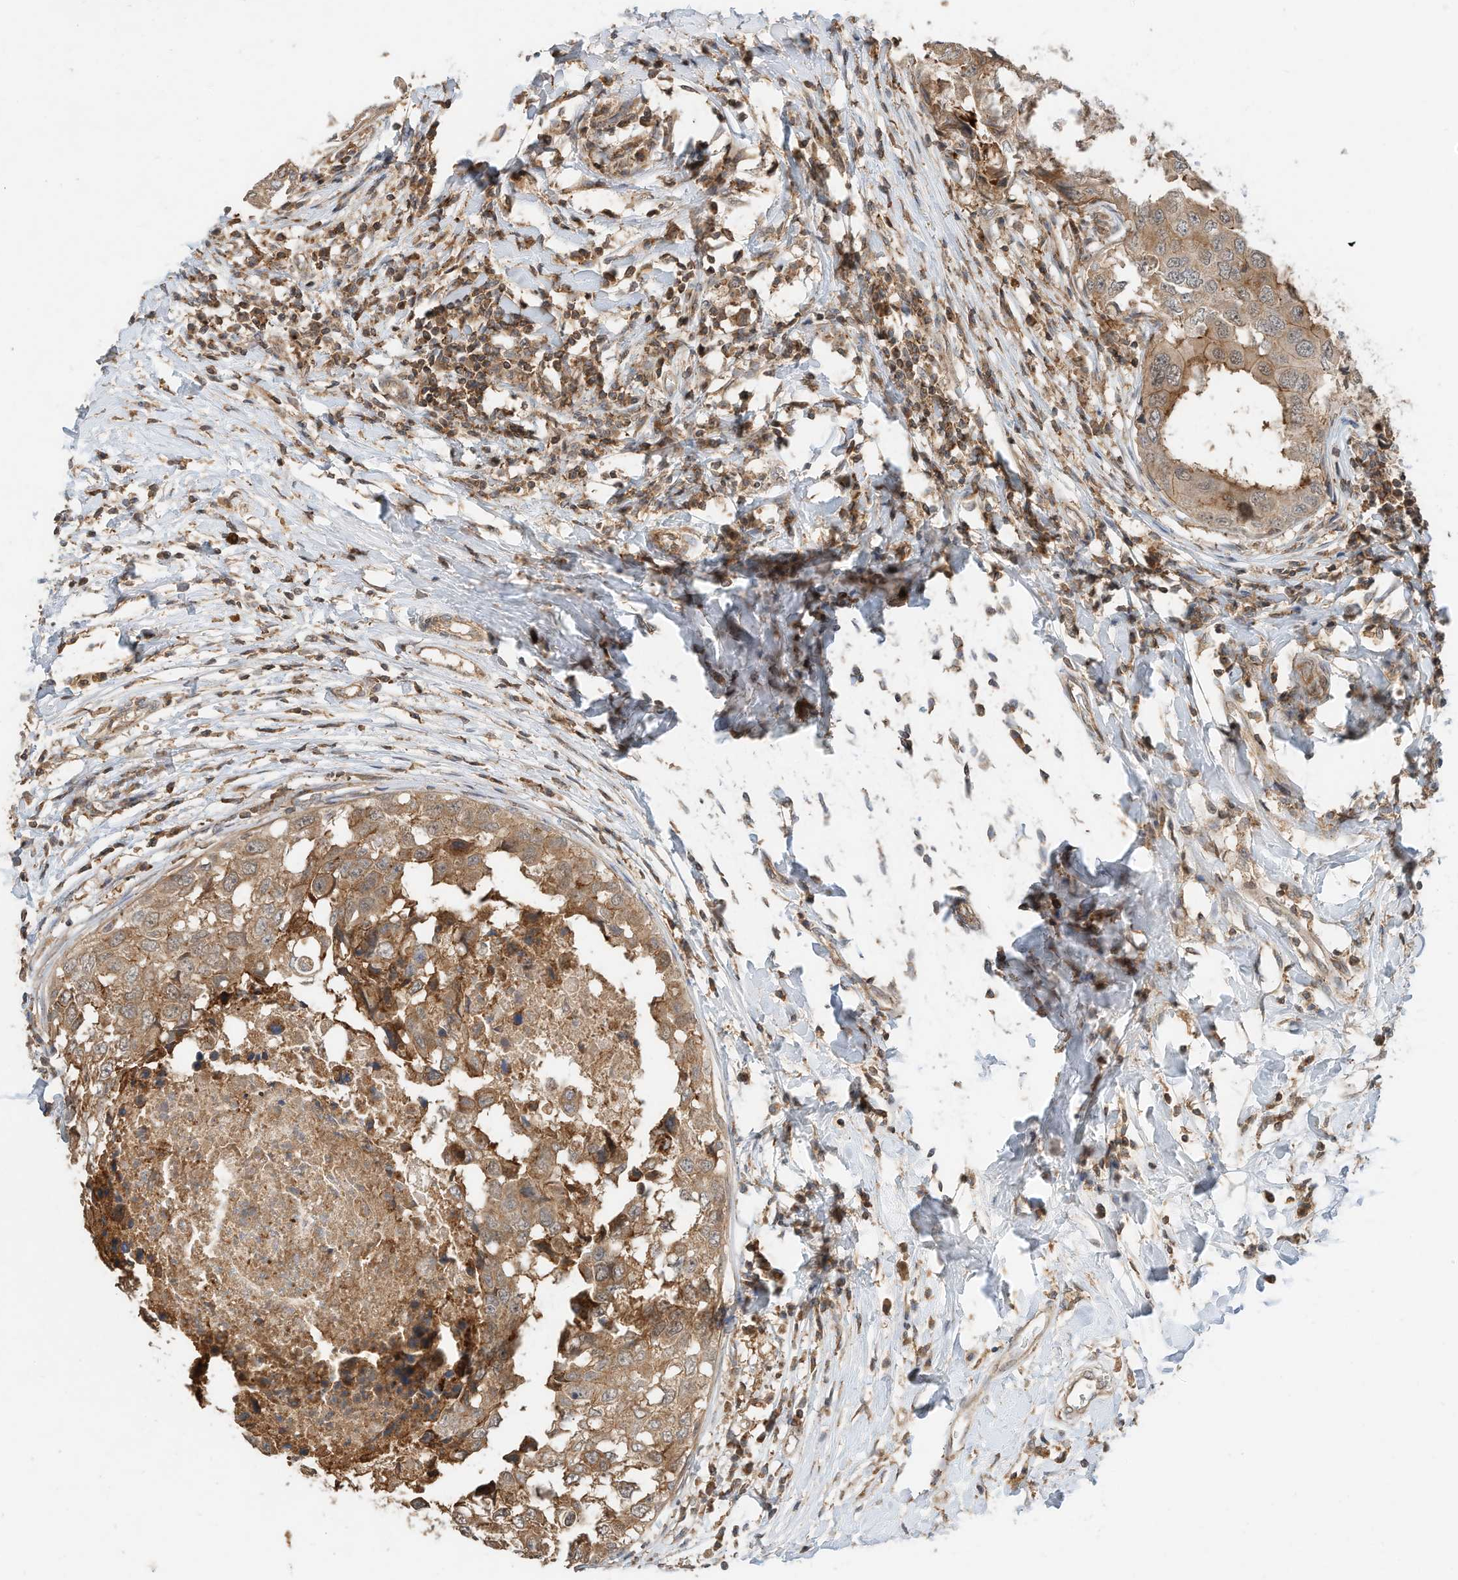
{"staining": {"intensity": "moderate", "quantity": ">75%", "location": "cytoplasmic/membranous"}, "tissue": "breast cancer", "cell_type": "Tumor cells", "image_type": "cancer", "snomed": [{"axis": "morphology", "description": "Duct carcinoma"}, {"axis": "topography", "description": "Breast"}], "caption": "This histopathology image exhibits immunohistochemistry staining of human breast cancer (infiltrating ductal carcinoma), with medium moderate cytoplasmic/membranous expression in about >75% of tumor cells.", "gene": "CPAMD8", "patient": {"sex": "female", "age": 27}}